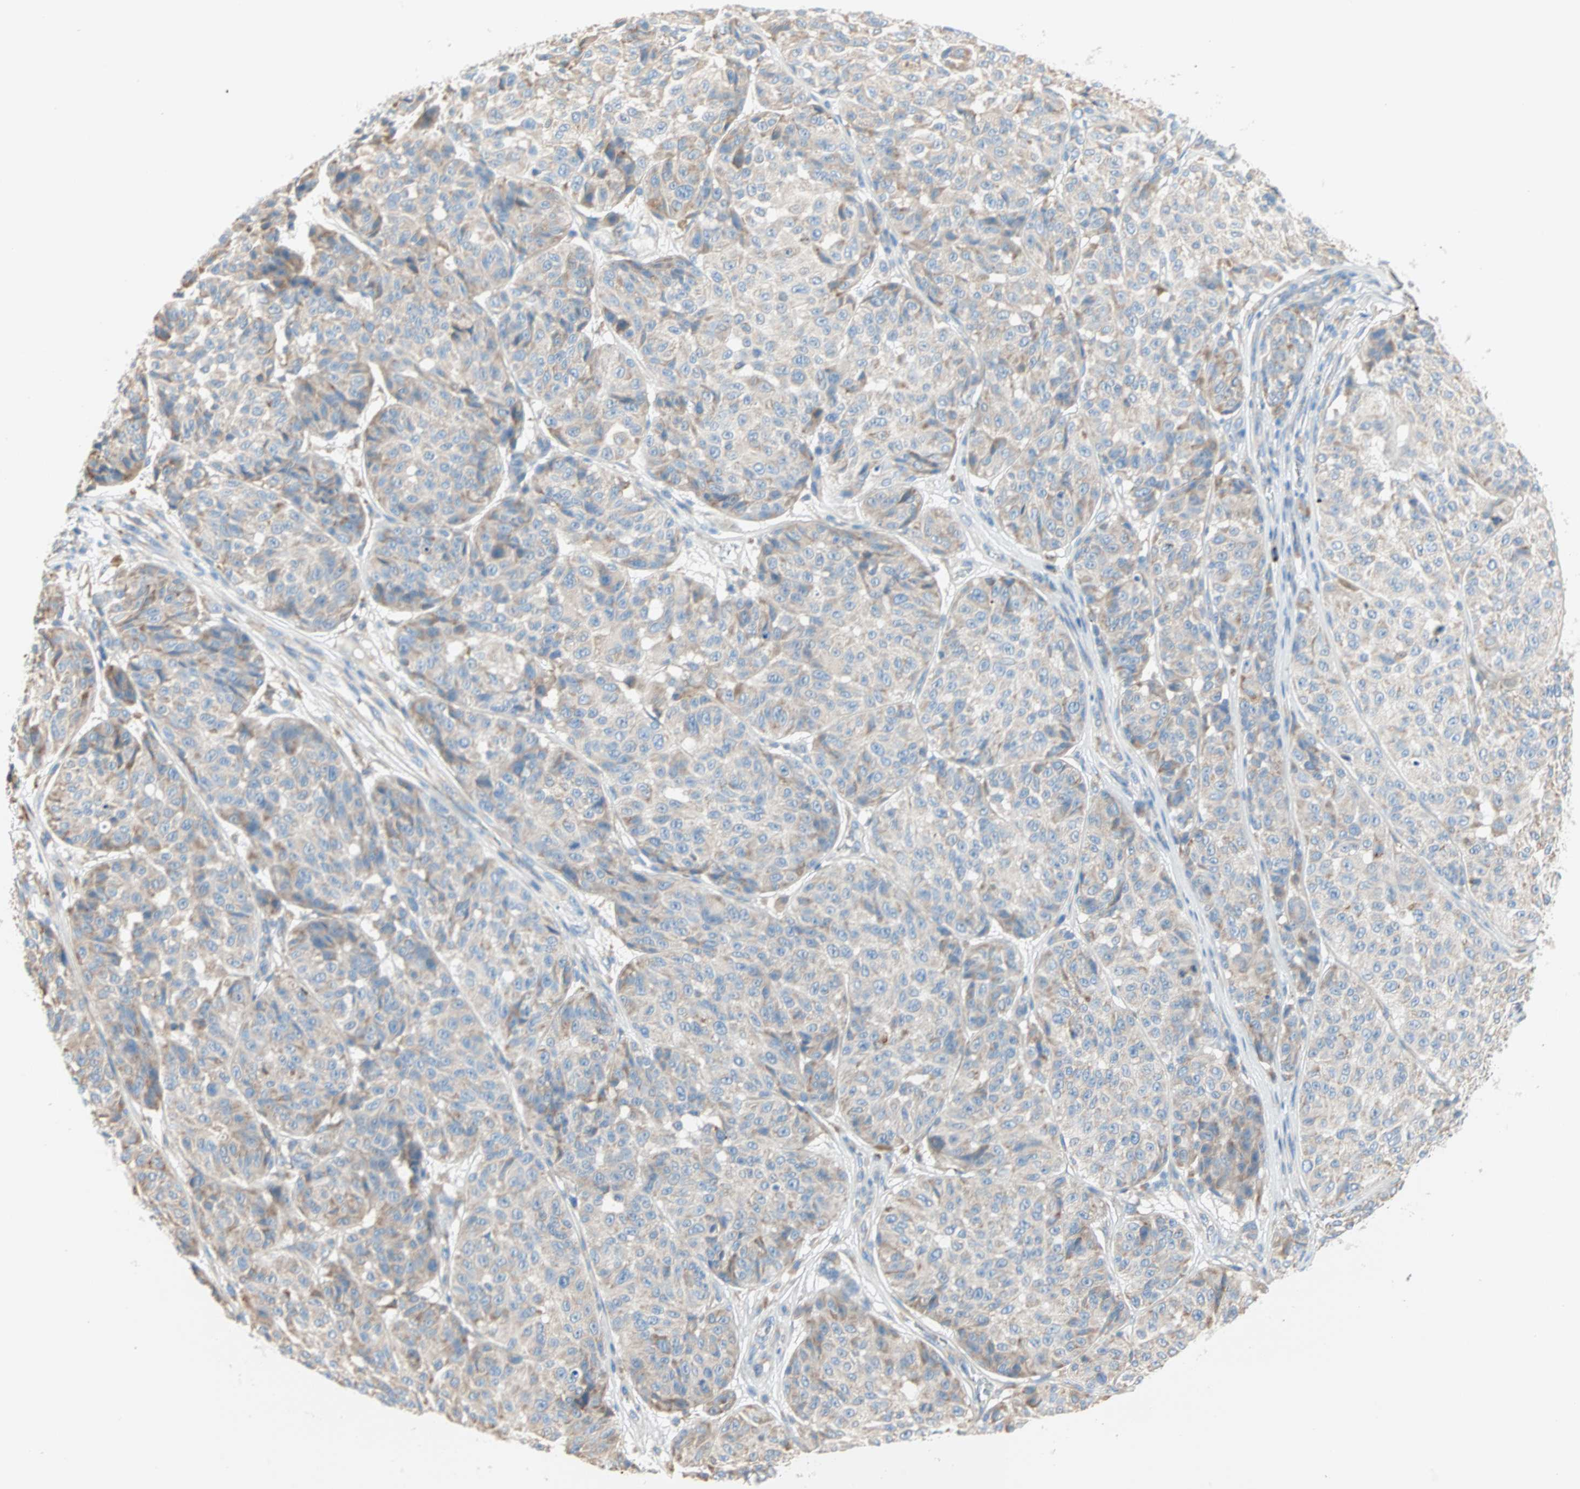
{"staining": {"intensity": "weak", "quantity": ">75%", "location": "cytoplasmic/membranous"}, "tissue": "melanoma", "cell_type": "Tumor cells", "image_type": "cancer", "snomed": [{"axis": "morphology", "description": "Malignant melanoma, NOS"}, {"axis": "topography", "description": "Skin"}], "caption": "Malignant melanoma stained for a protein (brown) shows weak cytoplasmic/membranous positive staining in about >75% of tumor cells.", "gene": "PLCXD1", "patient": {"sex": "female", "age": 46}}